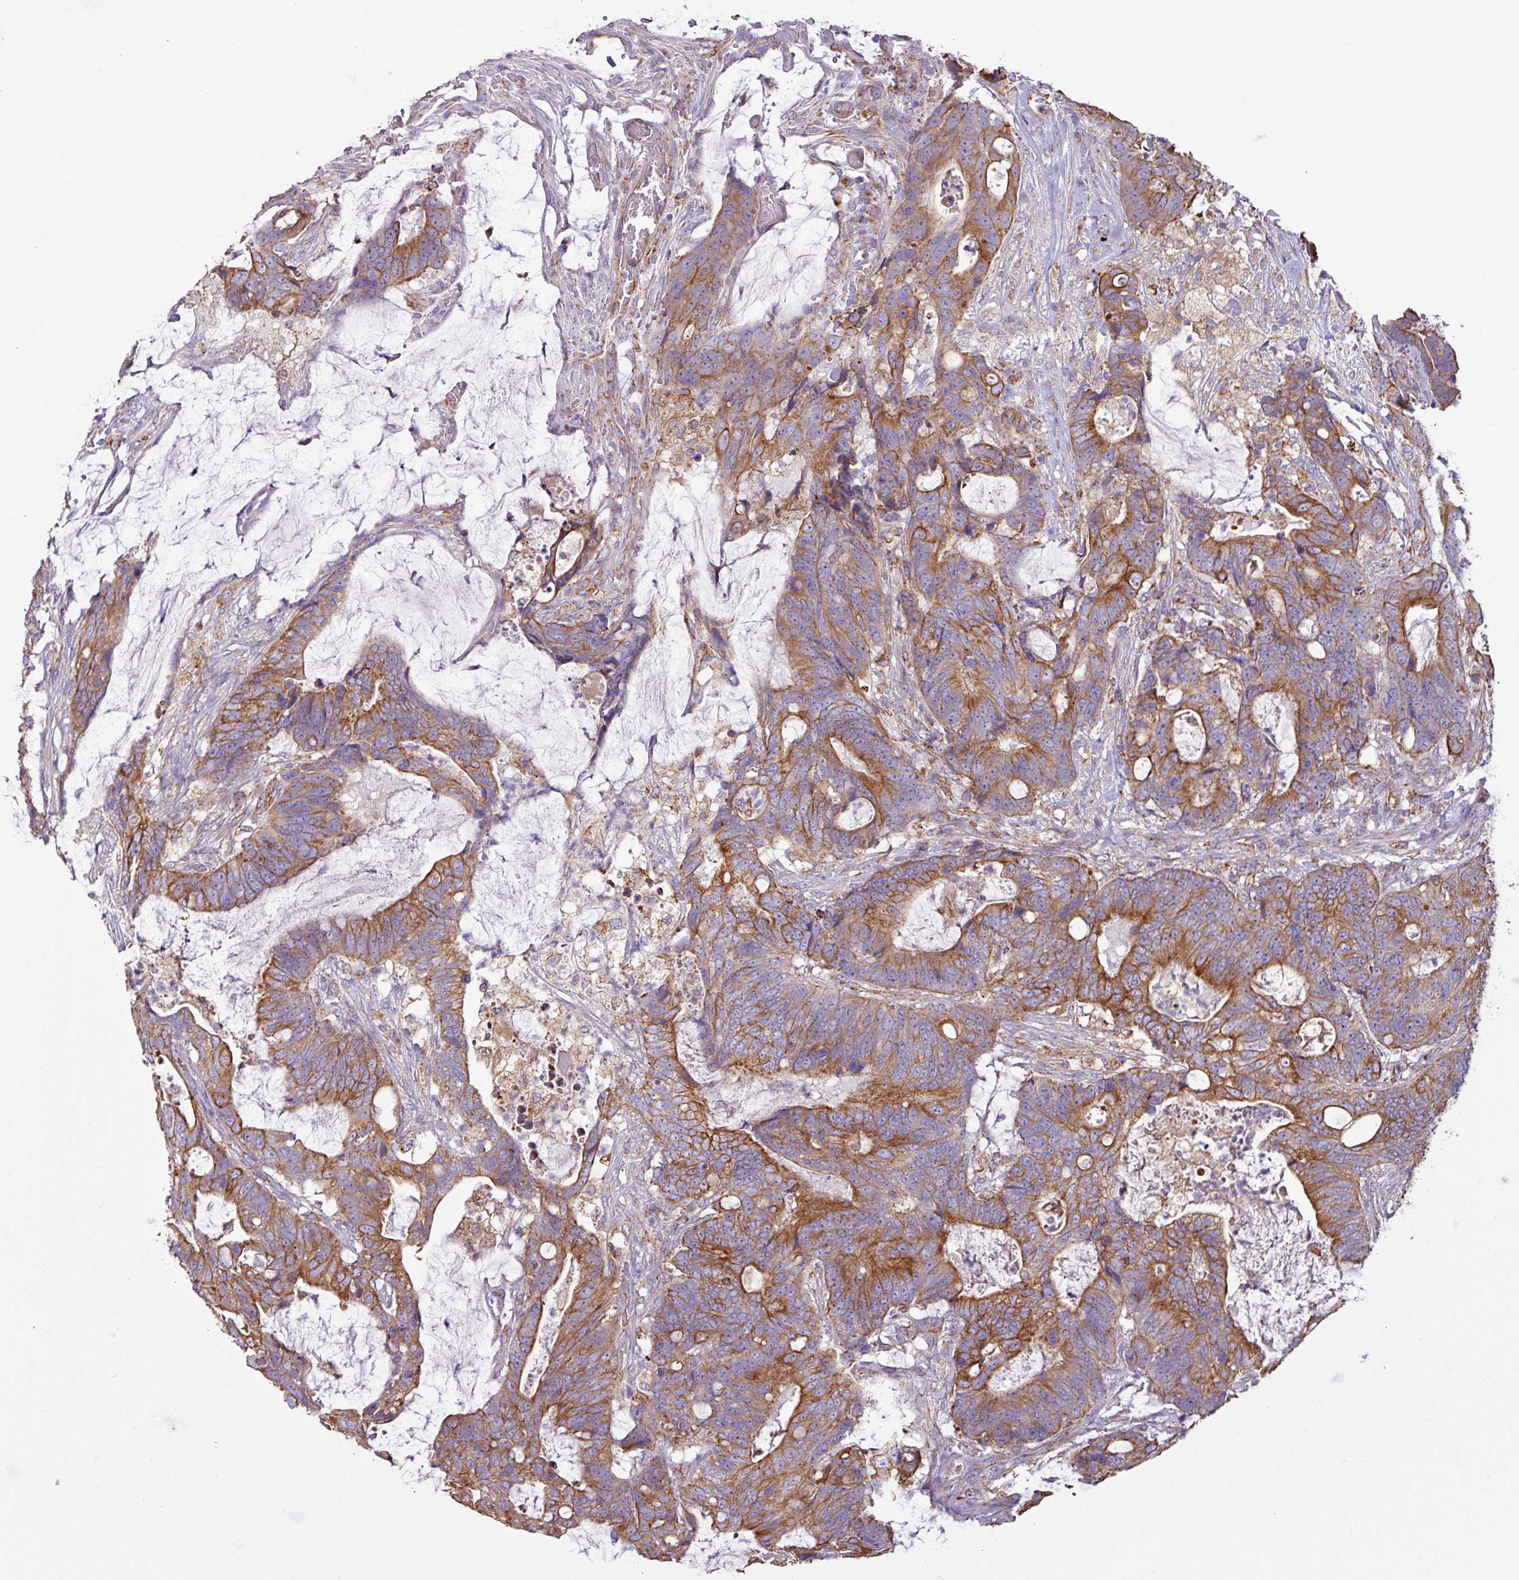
{"staining": {"intensity": "moderate", "quantity": ">75%", "location": "cytoplasmic/membranous"}, "tissue": "colorectal cancer", "cell_type": "Tumor cells", "image_type": "cancer", "snomed": [{"axis": "morphology", "description": "Adenocarcinoma, NOS"}, {"axis": "topography", "description": "Colon"}], "caption": "A histopathology image showing moderate cytoplasmic/membranous positivity in about >75% of tumor cells in colorectal cancer, as visualized by brown immunohistochemical staining.", "gene": "CAMK1", "patient": {"sex": "female", "age": 82}}